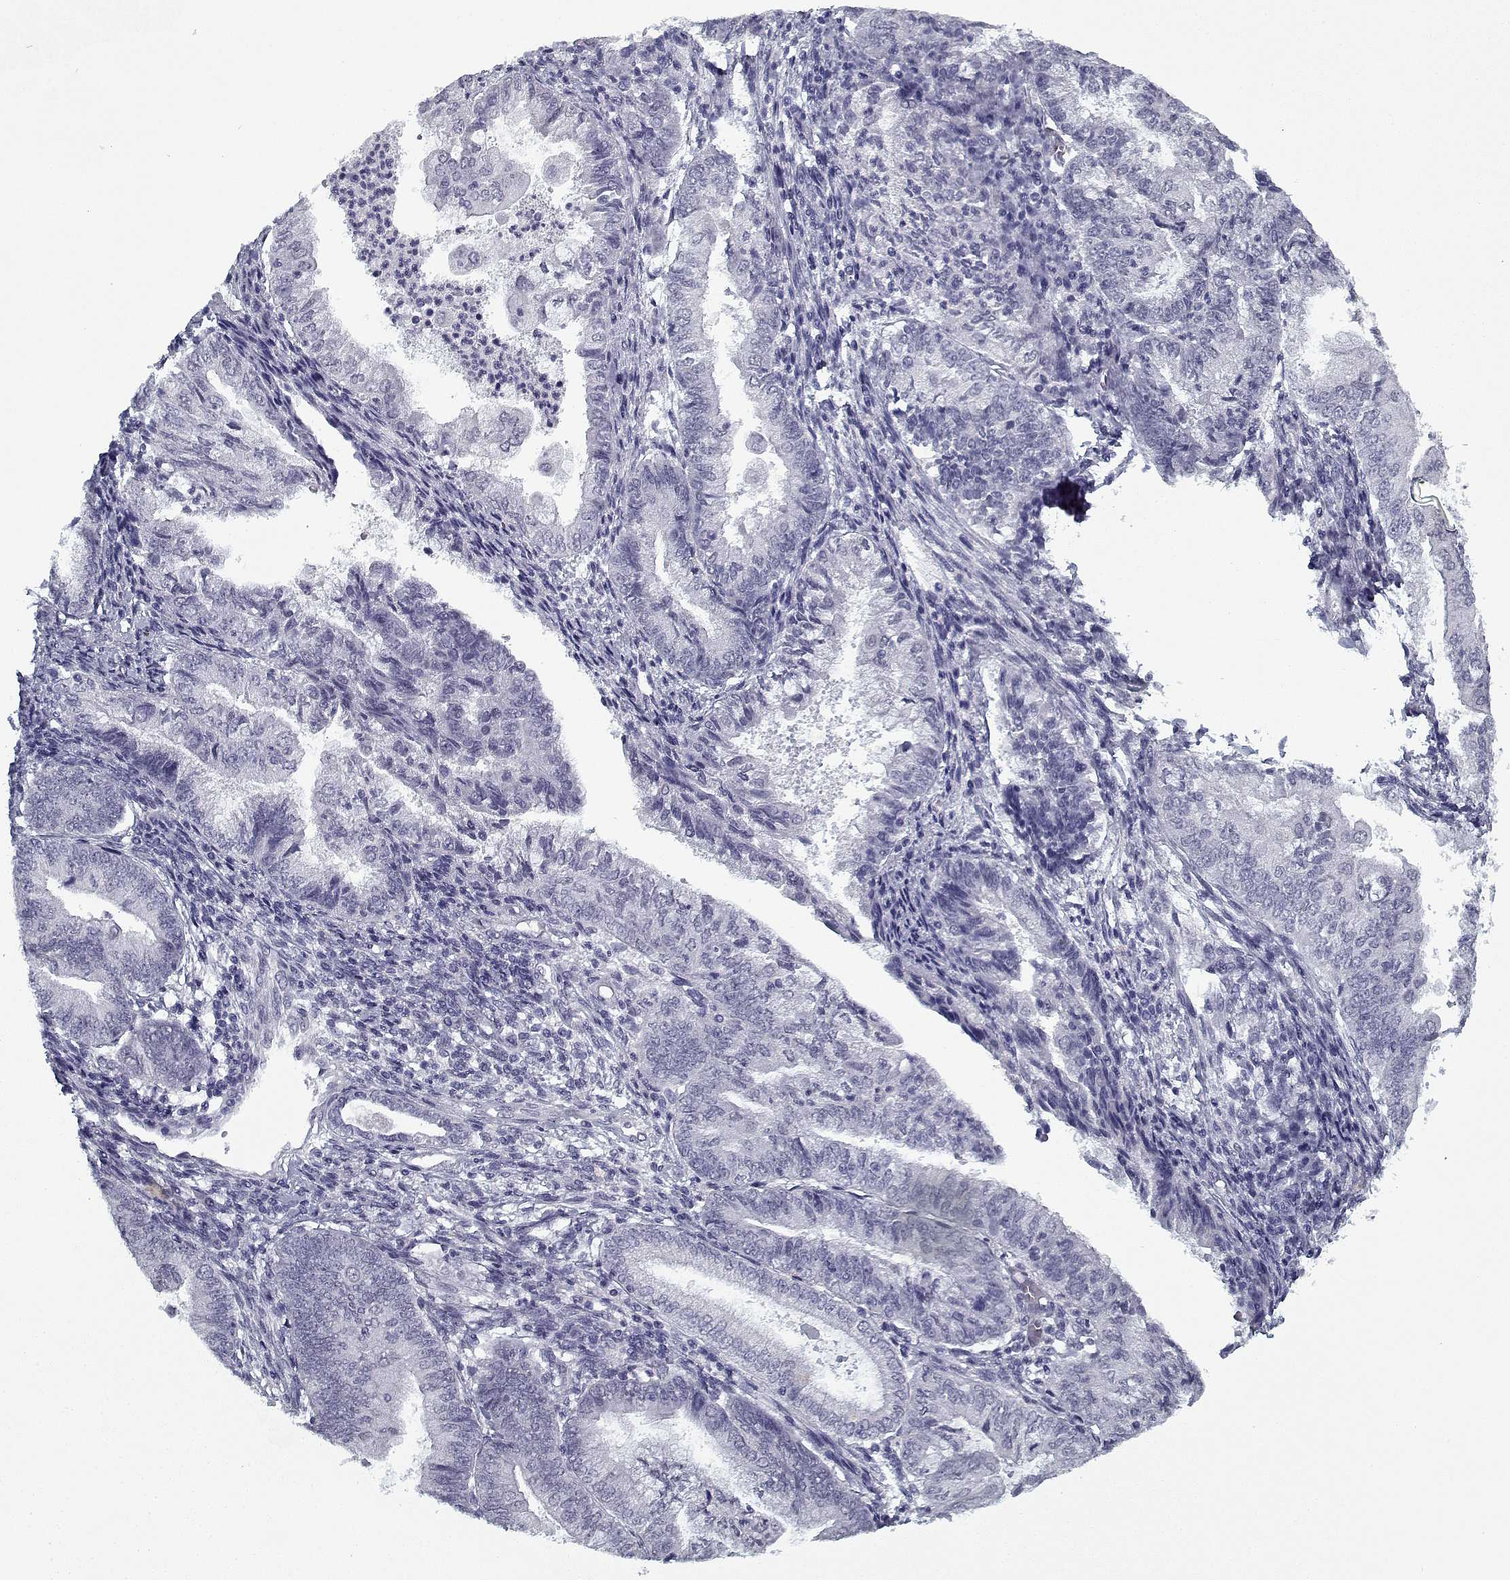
{"staining": {"intensity": "negative", "quantity": "none", "location": "none"}, "tissue": "endometrial cancer", "cell_type": "Tumor cells", "image_type": "cancer", "snomed": [{"axis": "morphology", "description": "Adenocarcinoma, NOS"}, {"axis": "topography", "description": "Endometrium"}], "caption": "This is an immunohistochemistry micrograph of adenocarcinoma (endometrial). There is no positivity in tumor cells.", "gene": "RNF32", "patient": {"sex": "female", "age": 55}}